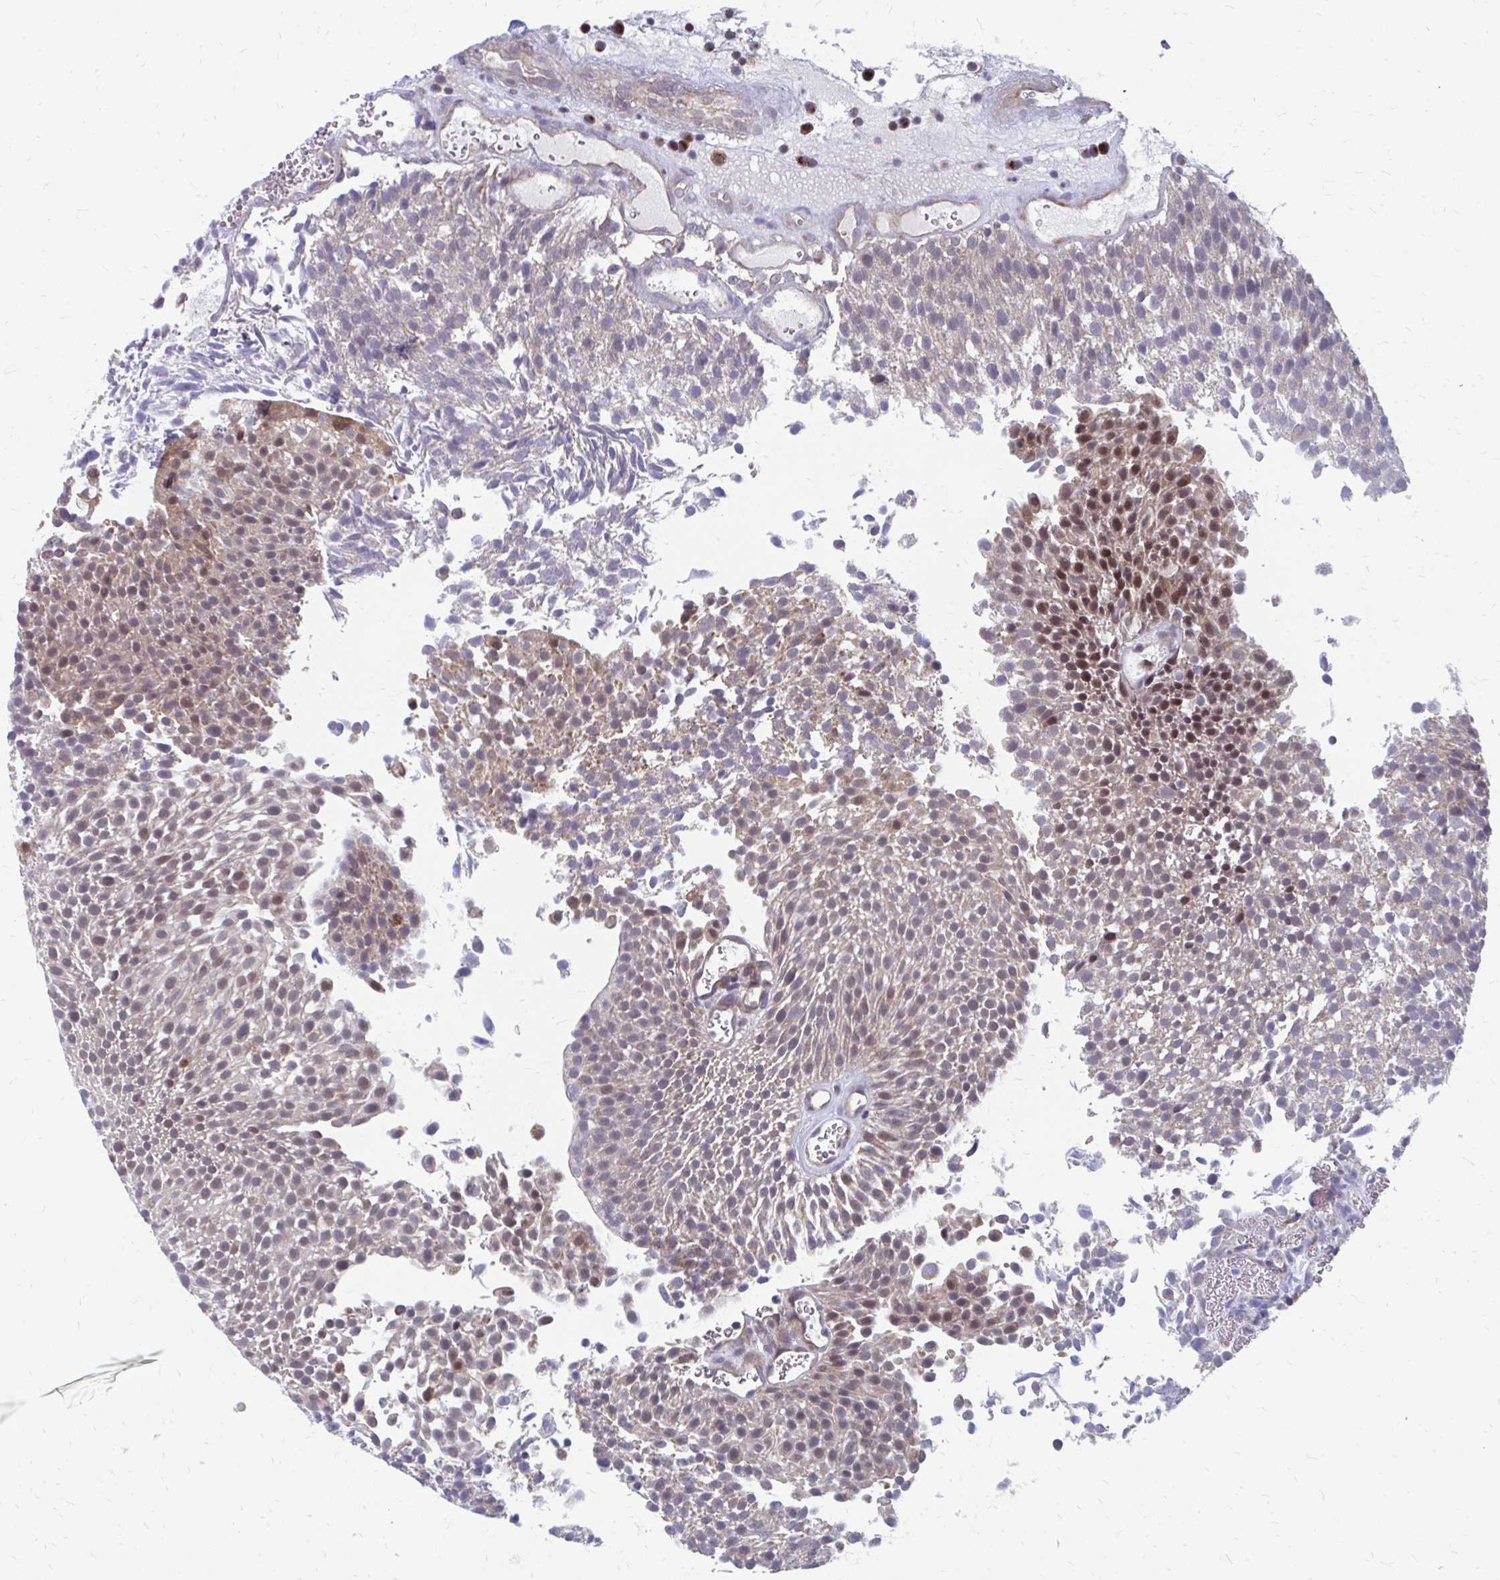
{"staining": {"intensity": "moderate", "quantity": "<25%", "location": "cytoplasmic/membranous,nuclear"}, "tissue": "urothelial cancer", "cell_type": "Tumor cells", "image_type": "cancer", "snomed": [{"axis": "morphology", "description": "Urothelial carcinoma, Low grade"}, {"axis": "topography", "description": "Urinary bladder"}], "caption": "Immunohistochemistry (IHC) (DAB (3,3'-diaminobenzidine)) staining of urothelial cancer demonstrates moderate cytoplasmic/membranous and nuclear protein positivity in approximately <25% of tumor cells.", "gene": "PABIR3", "patient": {"sex": "female", "age": 79}}